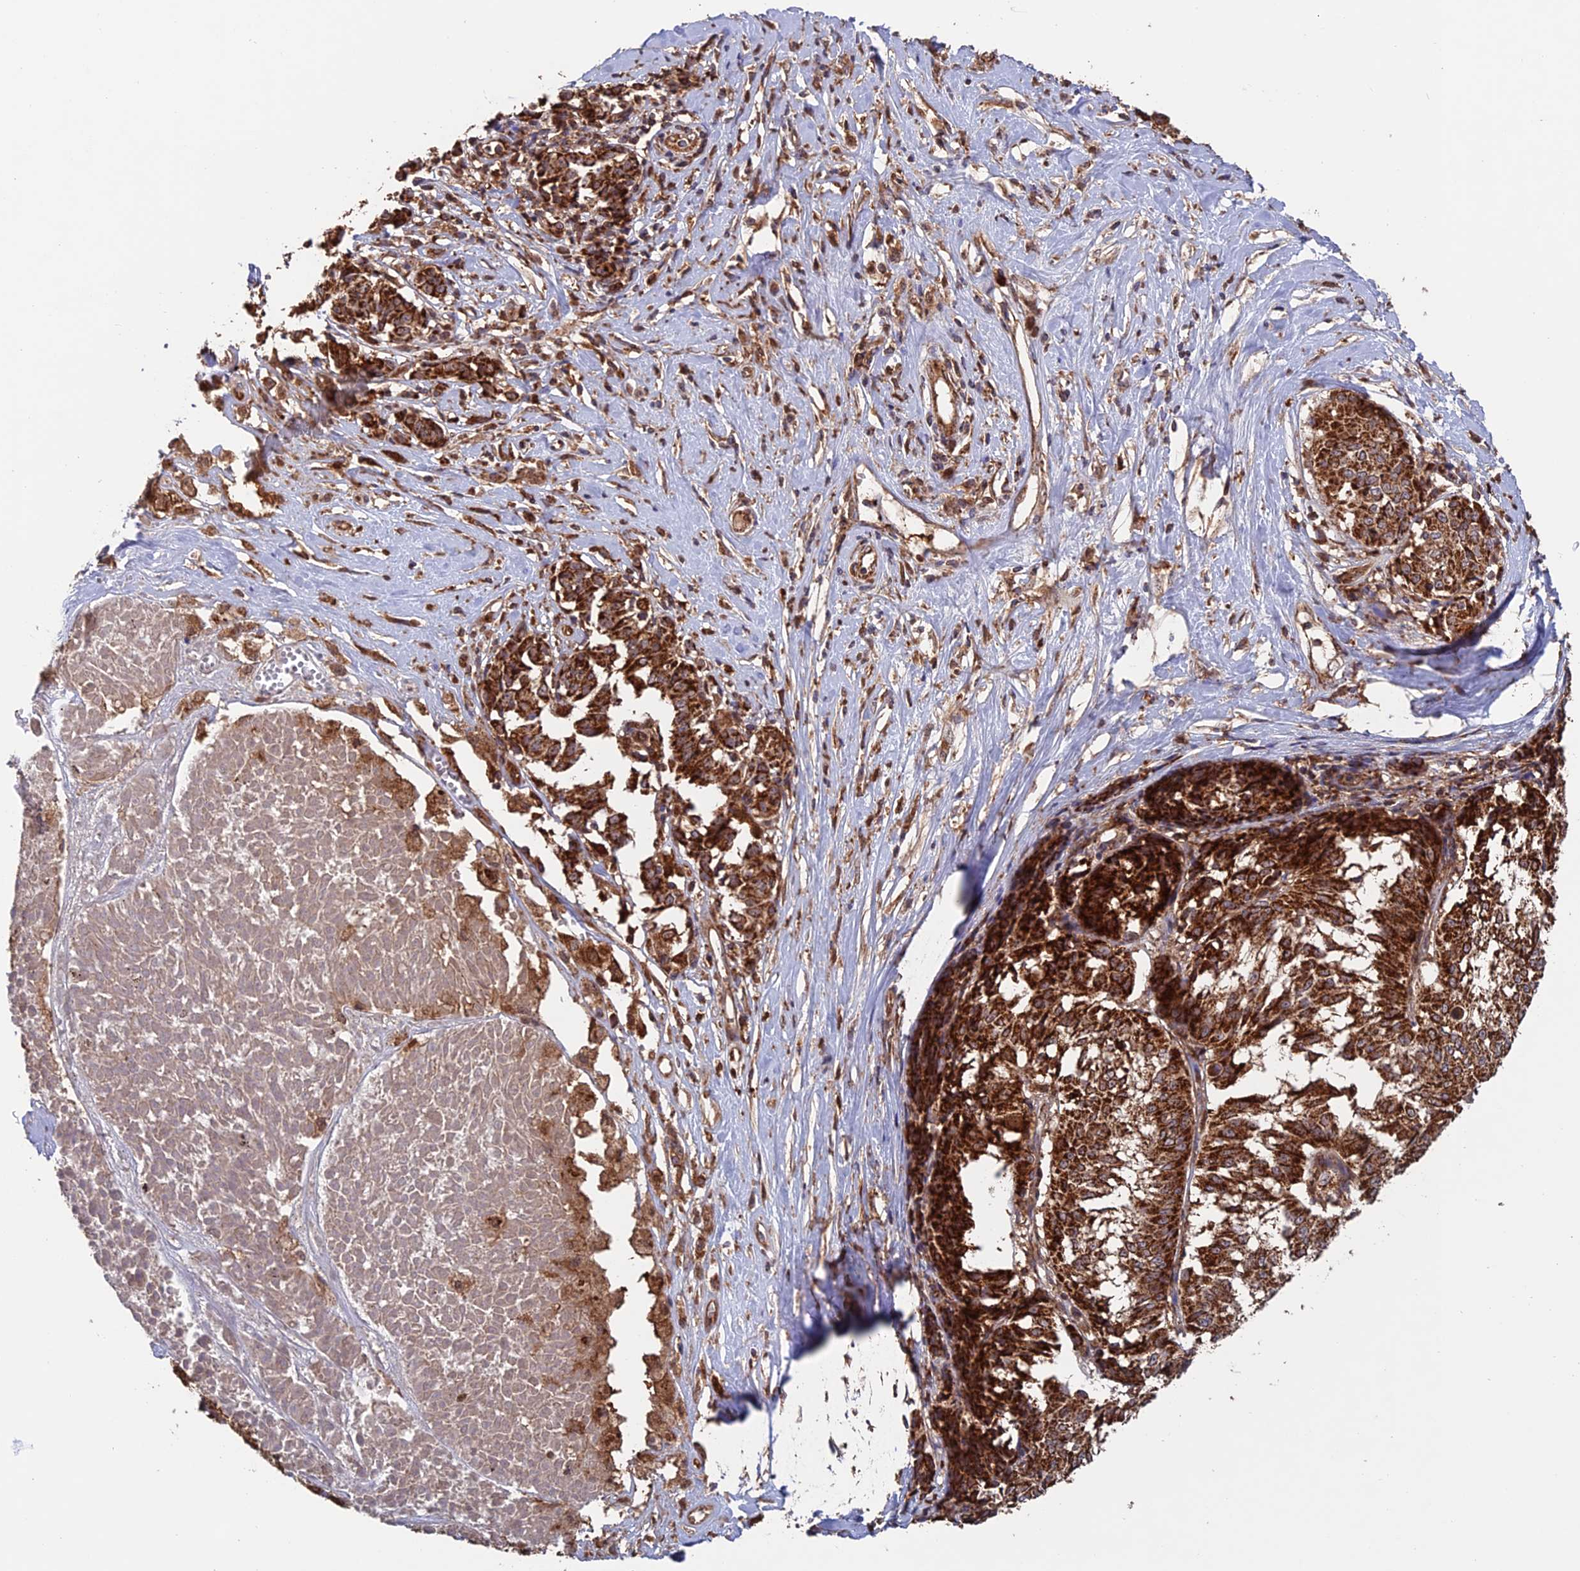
{"staining": {"intensity": "strong", "quantity": ">75%", "location": "cytoplasmic/membranous"}, "tissue": "melanoma", "cell_type": "Tumor cells", "image_type": "cancer", "snomed": [{"axis": "morphology", "description": "Malignant melanoma, NOS"}, {"axis": "topography", "description": "Skin"}], "caption": "Protein expression analysis of human melanoma reveals strong cytoplasmic/membranous staining in approximately >75% of tumor cells.", "gene": "DTYMK", "patient": {"sex": "female", "age": 72}}